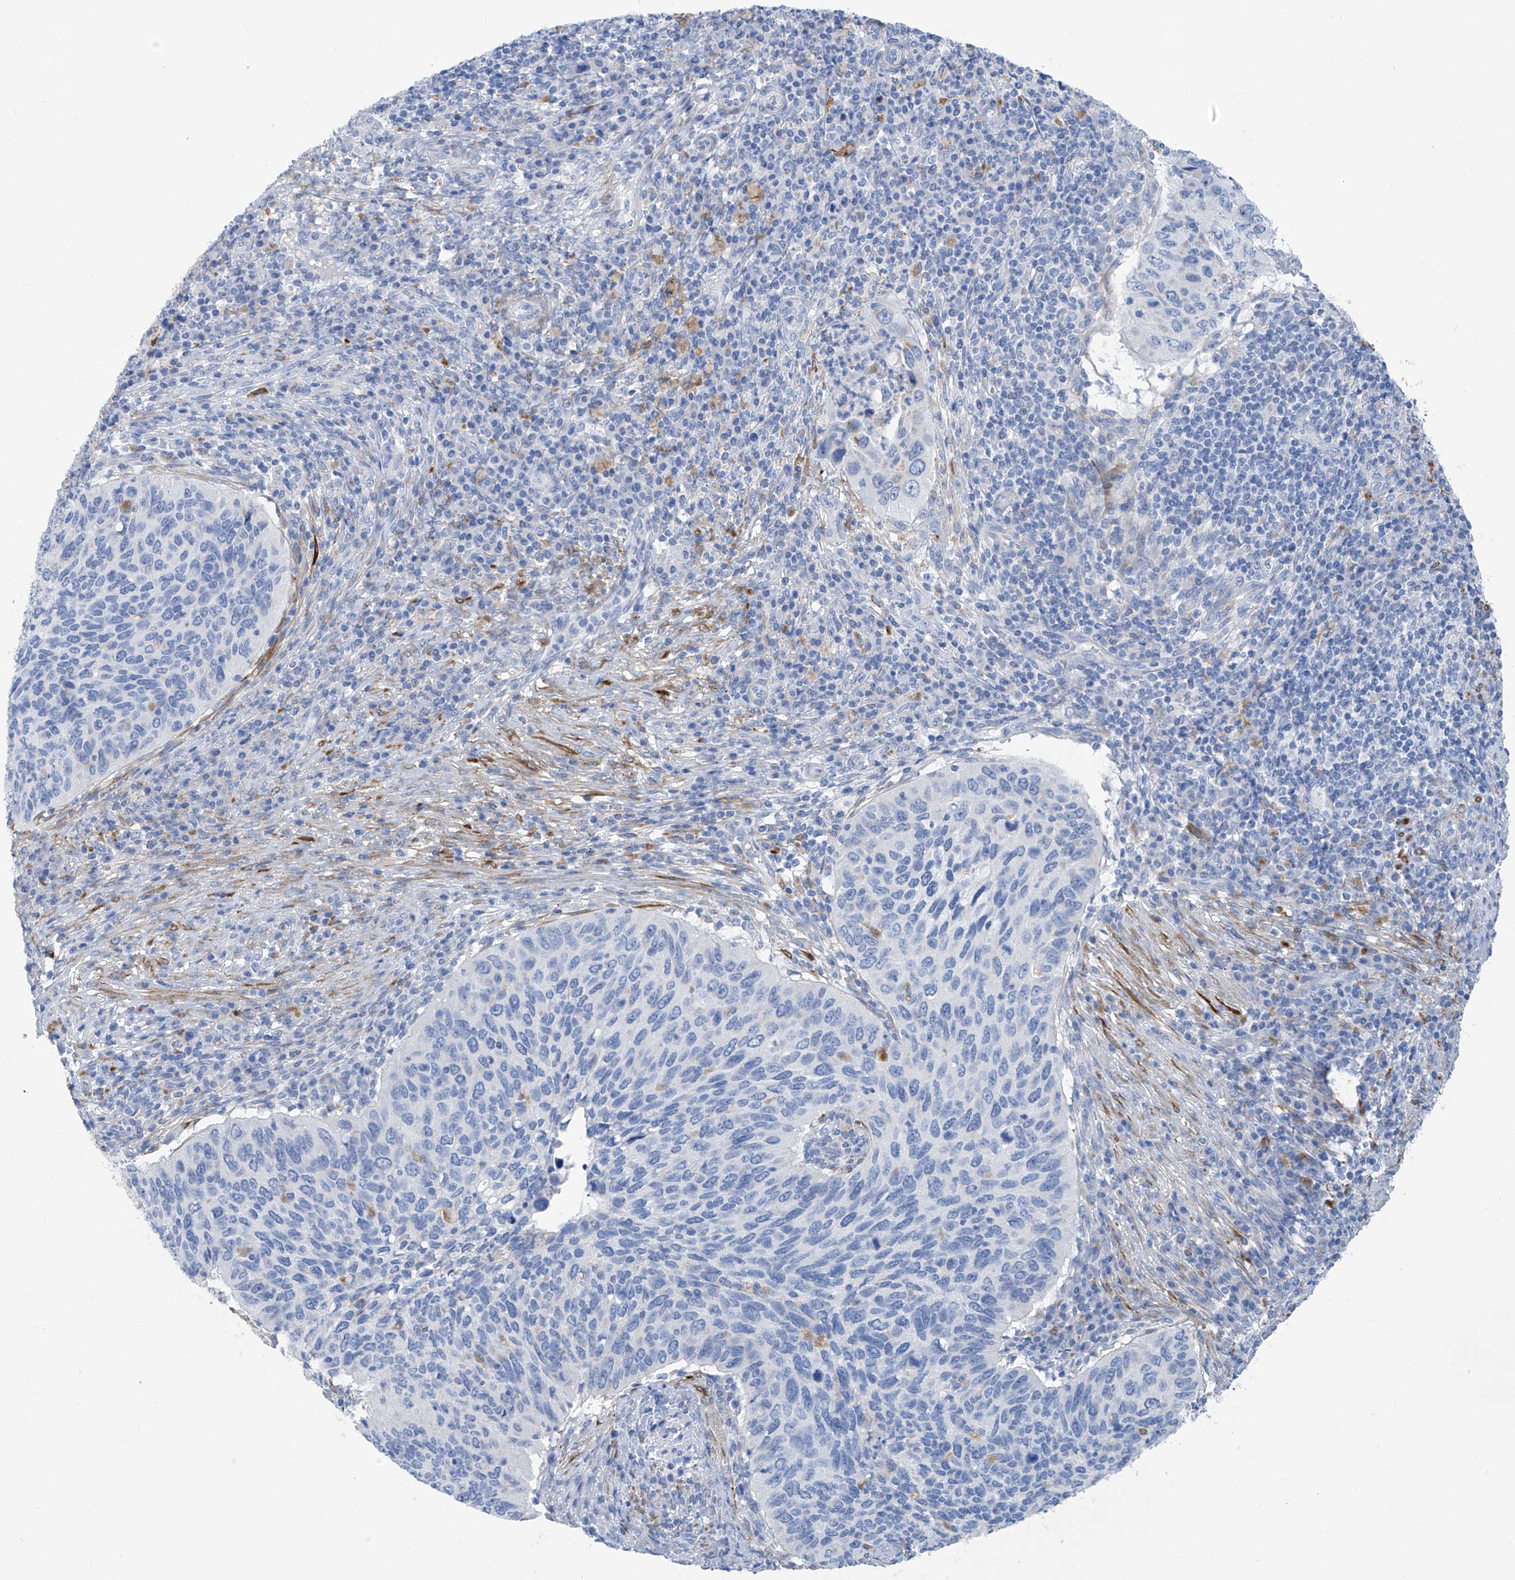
{"staining": {"intensity": "negative", "quantity": "none", "location": "none"}, "tissue": "cervical cancer", "cell_type": "Tumor cells", "image_type": "cancer", "snomed": [{"axis": "morphology", "description": "Squamous cell carcinoma, NOS"}, {"axis": "topography", "description": "Cervix"}], "caption": "IHC image of cervical cancer (squamous cell carcinoma) stained for a protein (brown), which demonstrates no expression in tumor cells.", "gene": "GLMP", "patient": {"sex": "female", "age": 38}}